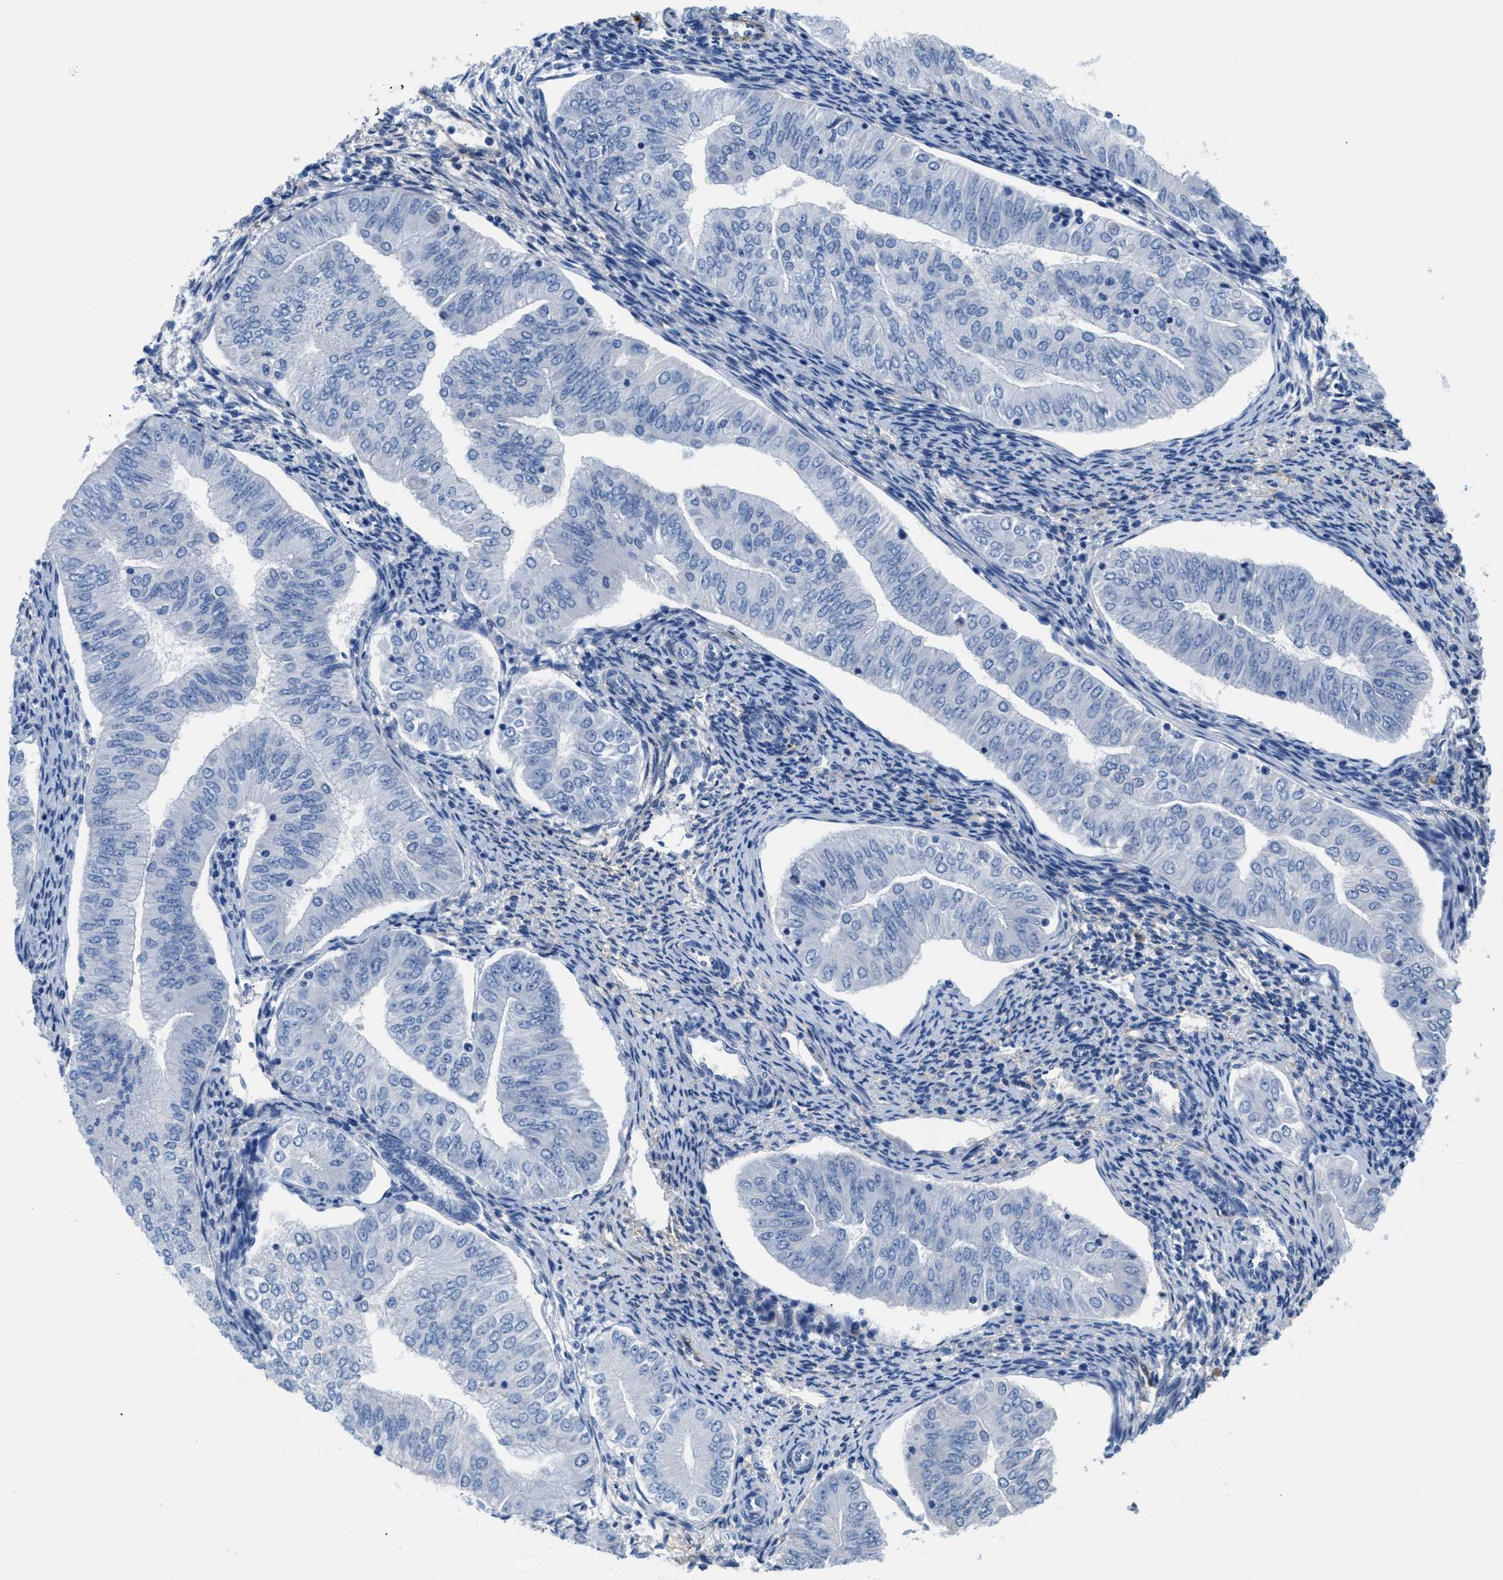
{"staining": {"intensity": "negative", "quantity": "none", "location": "none"}, "tissue": "endometrial cancer", "cell_type": "Tumor cells", "image_type": "cancer", "snomed": [{"axis": "morphology", "description": "Normal tissue, NOS"}, {"axis": "morphology", "description": "Adenocarcinoma, NOS"}, {"axis": "topography", "description": "Endometrium"}], "caption": "DAB (3,3'-diaminobenzidine) immunohistochemical staining of adenocarcinoma (endometrial) reveals no significant expression in tumor cells.", "gene": "SLFN13", "patient": {"sex": "female", "age": 53}}